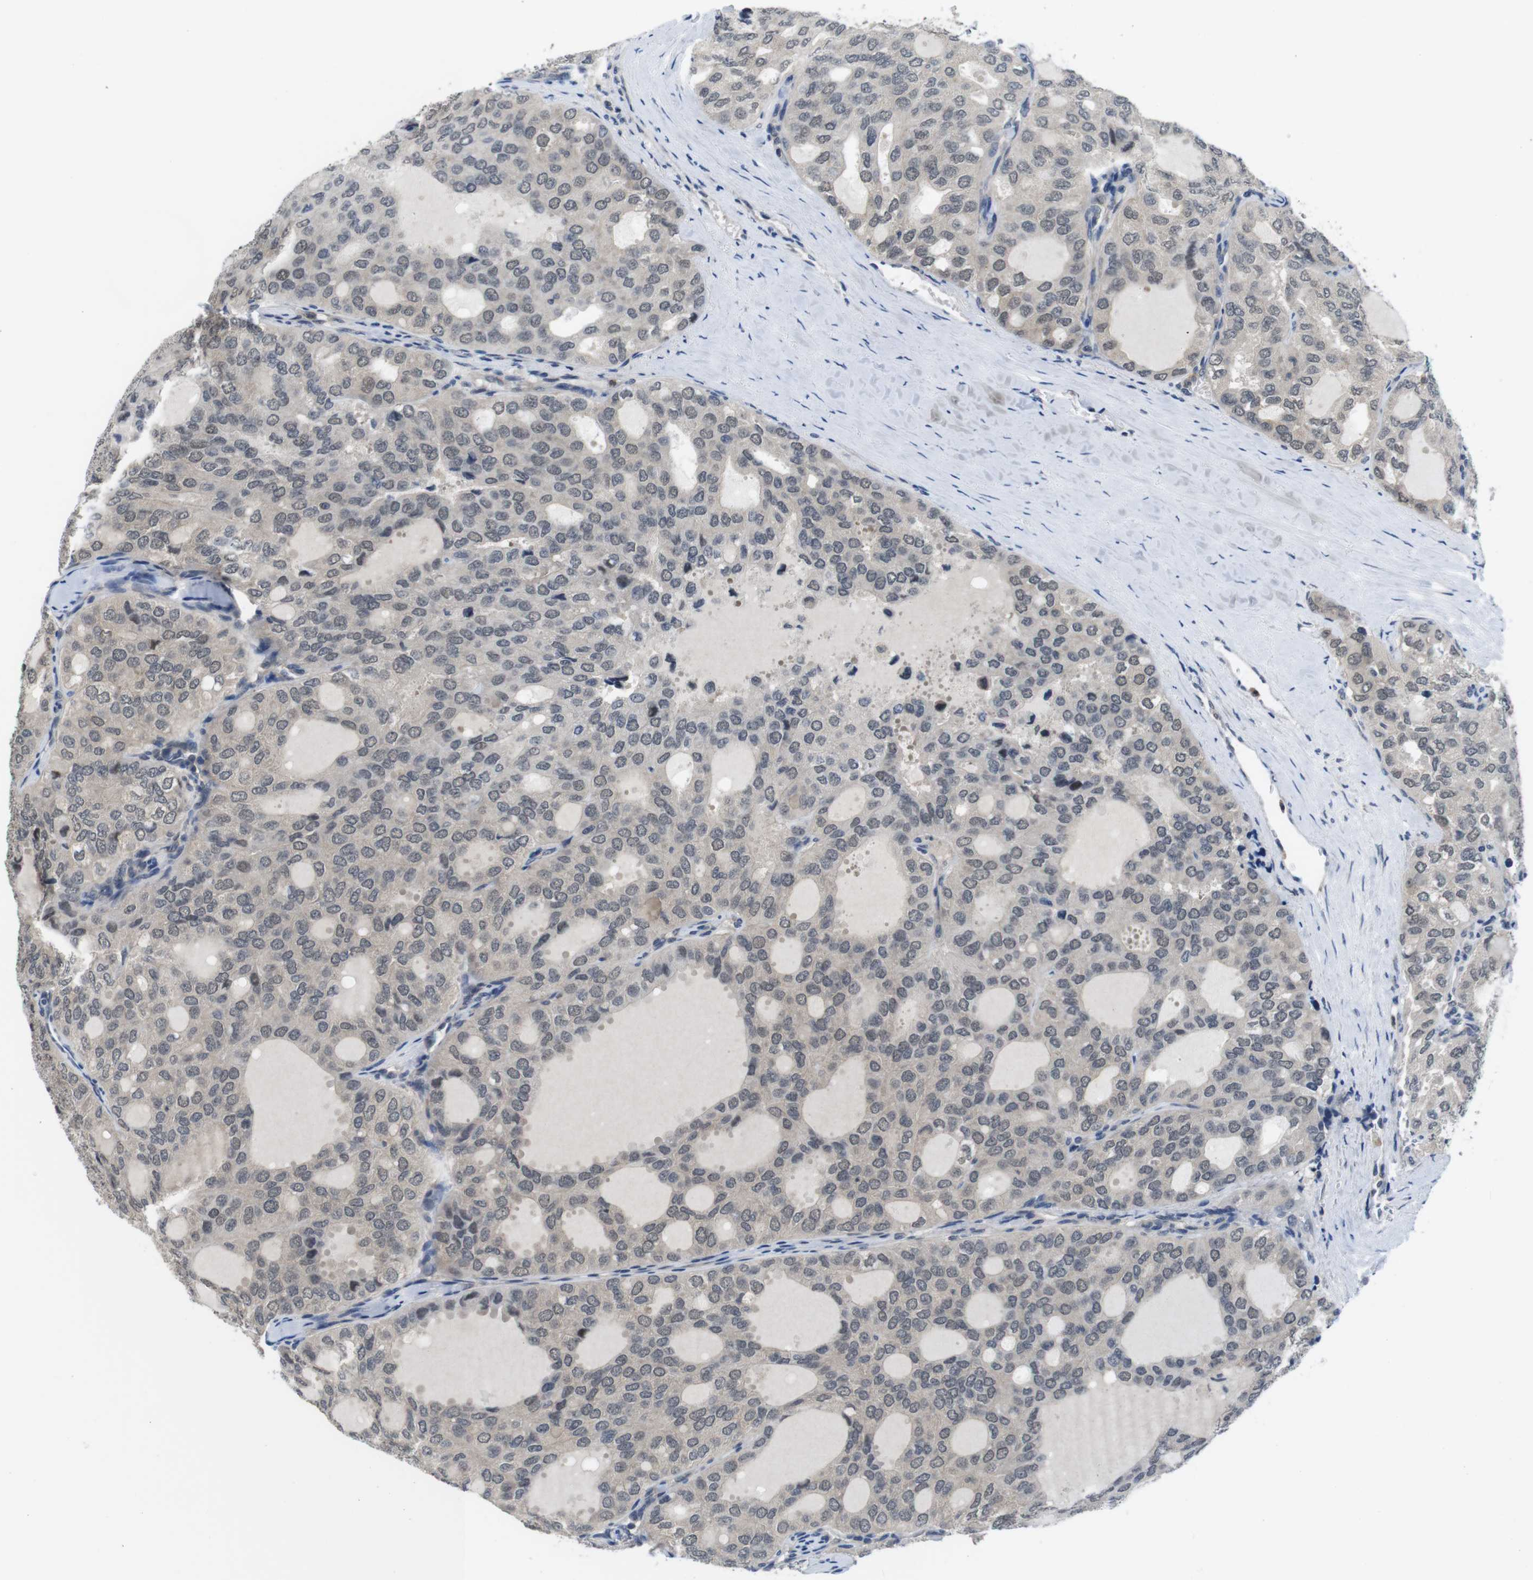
{"staining": {"intensity": "negative", "quantity": "none", "location": "none"}, "tissue": "thyroid cancer", "cell_type": "Tumor cells", "image_type": "cancer", "snomed": [{"axis": "morphology", "description": "Follicular adenoma carcinoma, NOS"}, {"axis": "topography", "description": "Thyroid gland"}], "caption": "Tumor cells show no significant expression in thyroid cancer.", "gene": "FADD", "patient": {"sex": "male", "age": 75}}